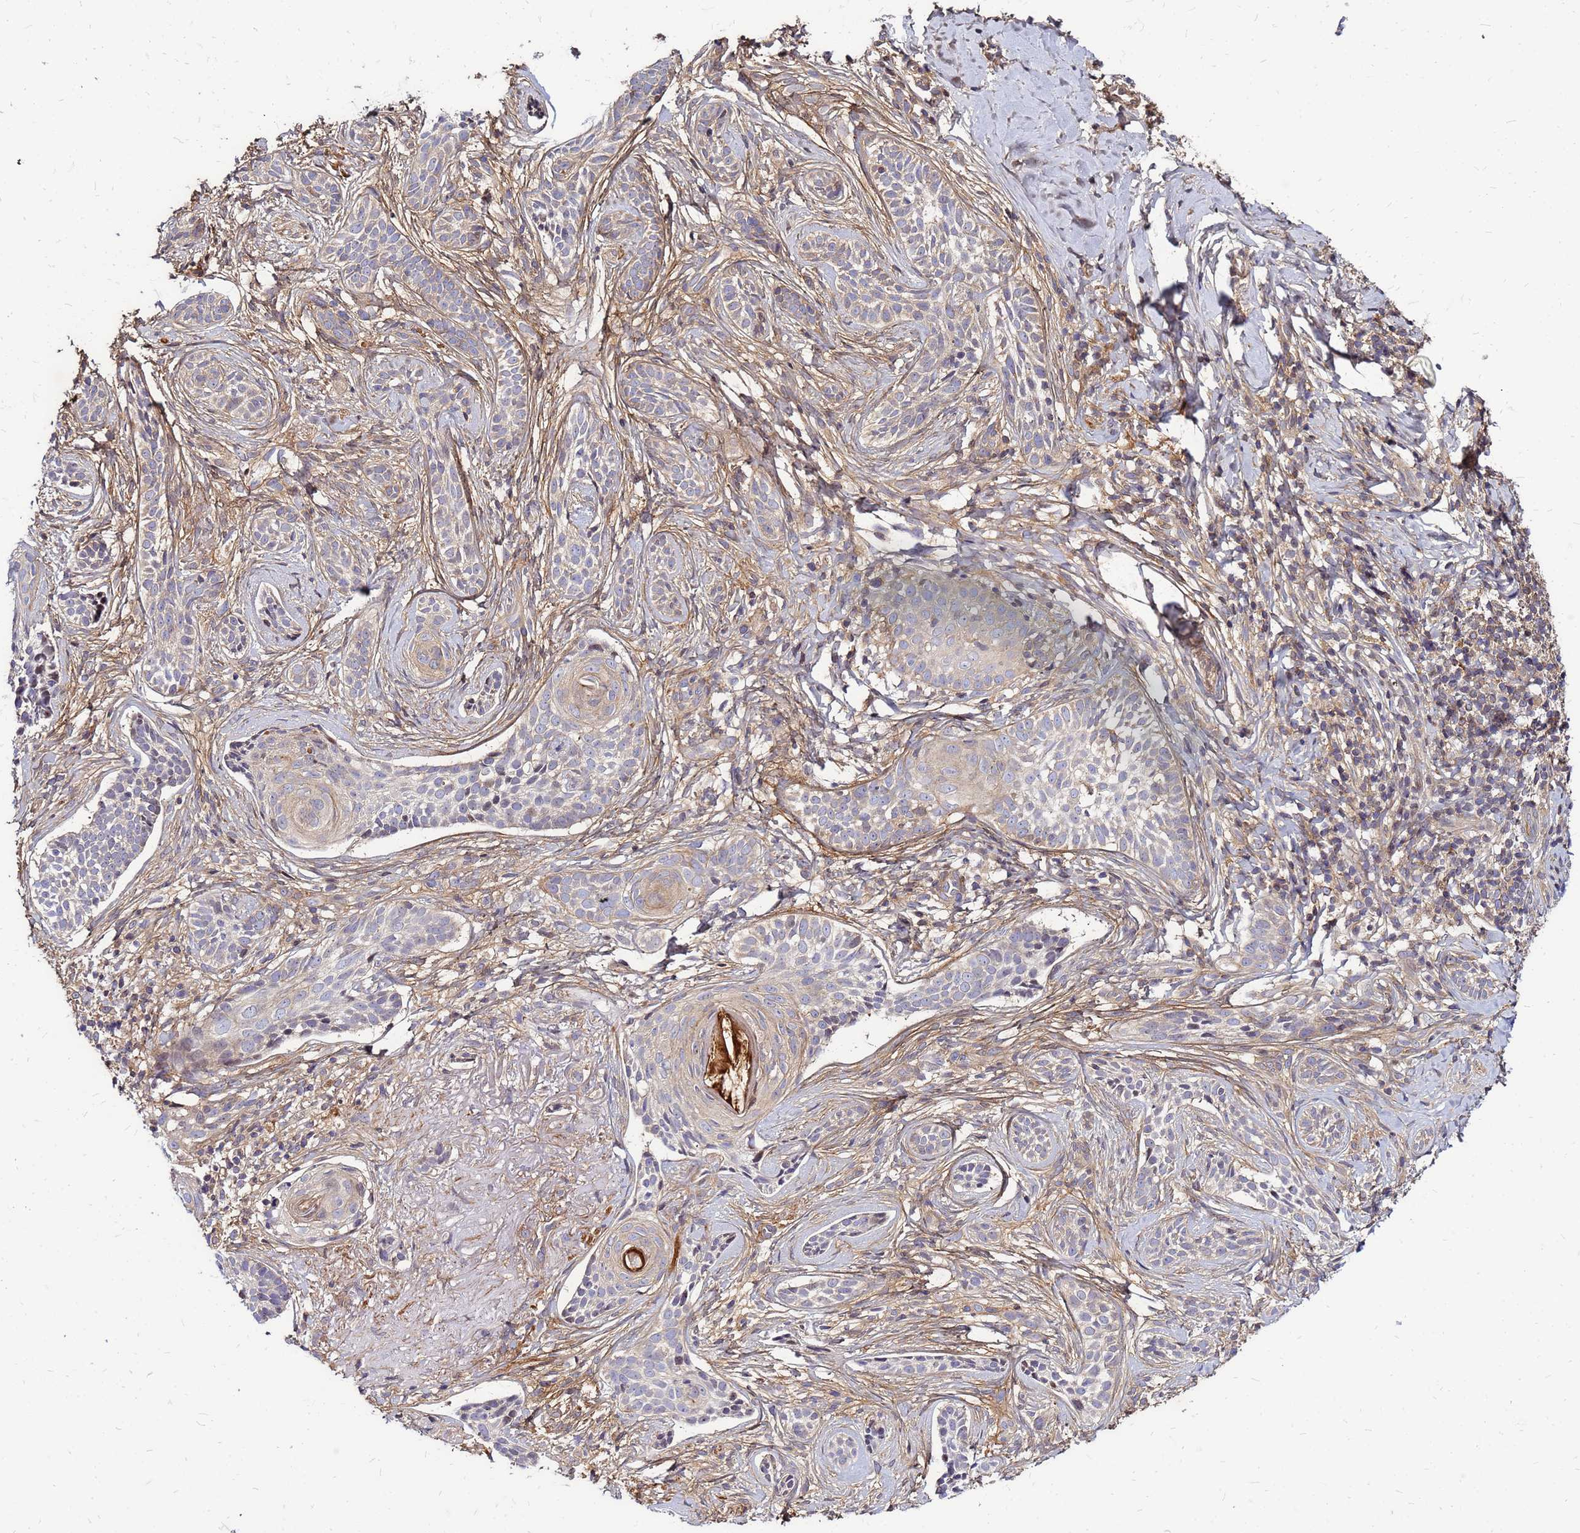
{"staining": {"intensity": "weak", "quantity": "25%-75%", "location": "cytoplasmic/membranous"}, "tissue": "skin cancer", "cell_type": "Tumor cells", "image_type": "cancer", "snomed": [{"axis": "morphology", "description": "Basal cell carcinoma"}, {"axis": "topography", "description": "Skin"}], "caption": "Approximately 25%-75% of tumor cells in skin cancer (basal cell carcinoma) show weak cytoplasmic/membranous protein staining as visualized by brown immunohistochemical staining.", "gene": "CYBC1", "patient": {"sex": "male", "age": 71}}